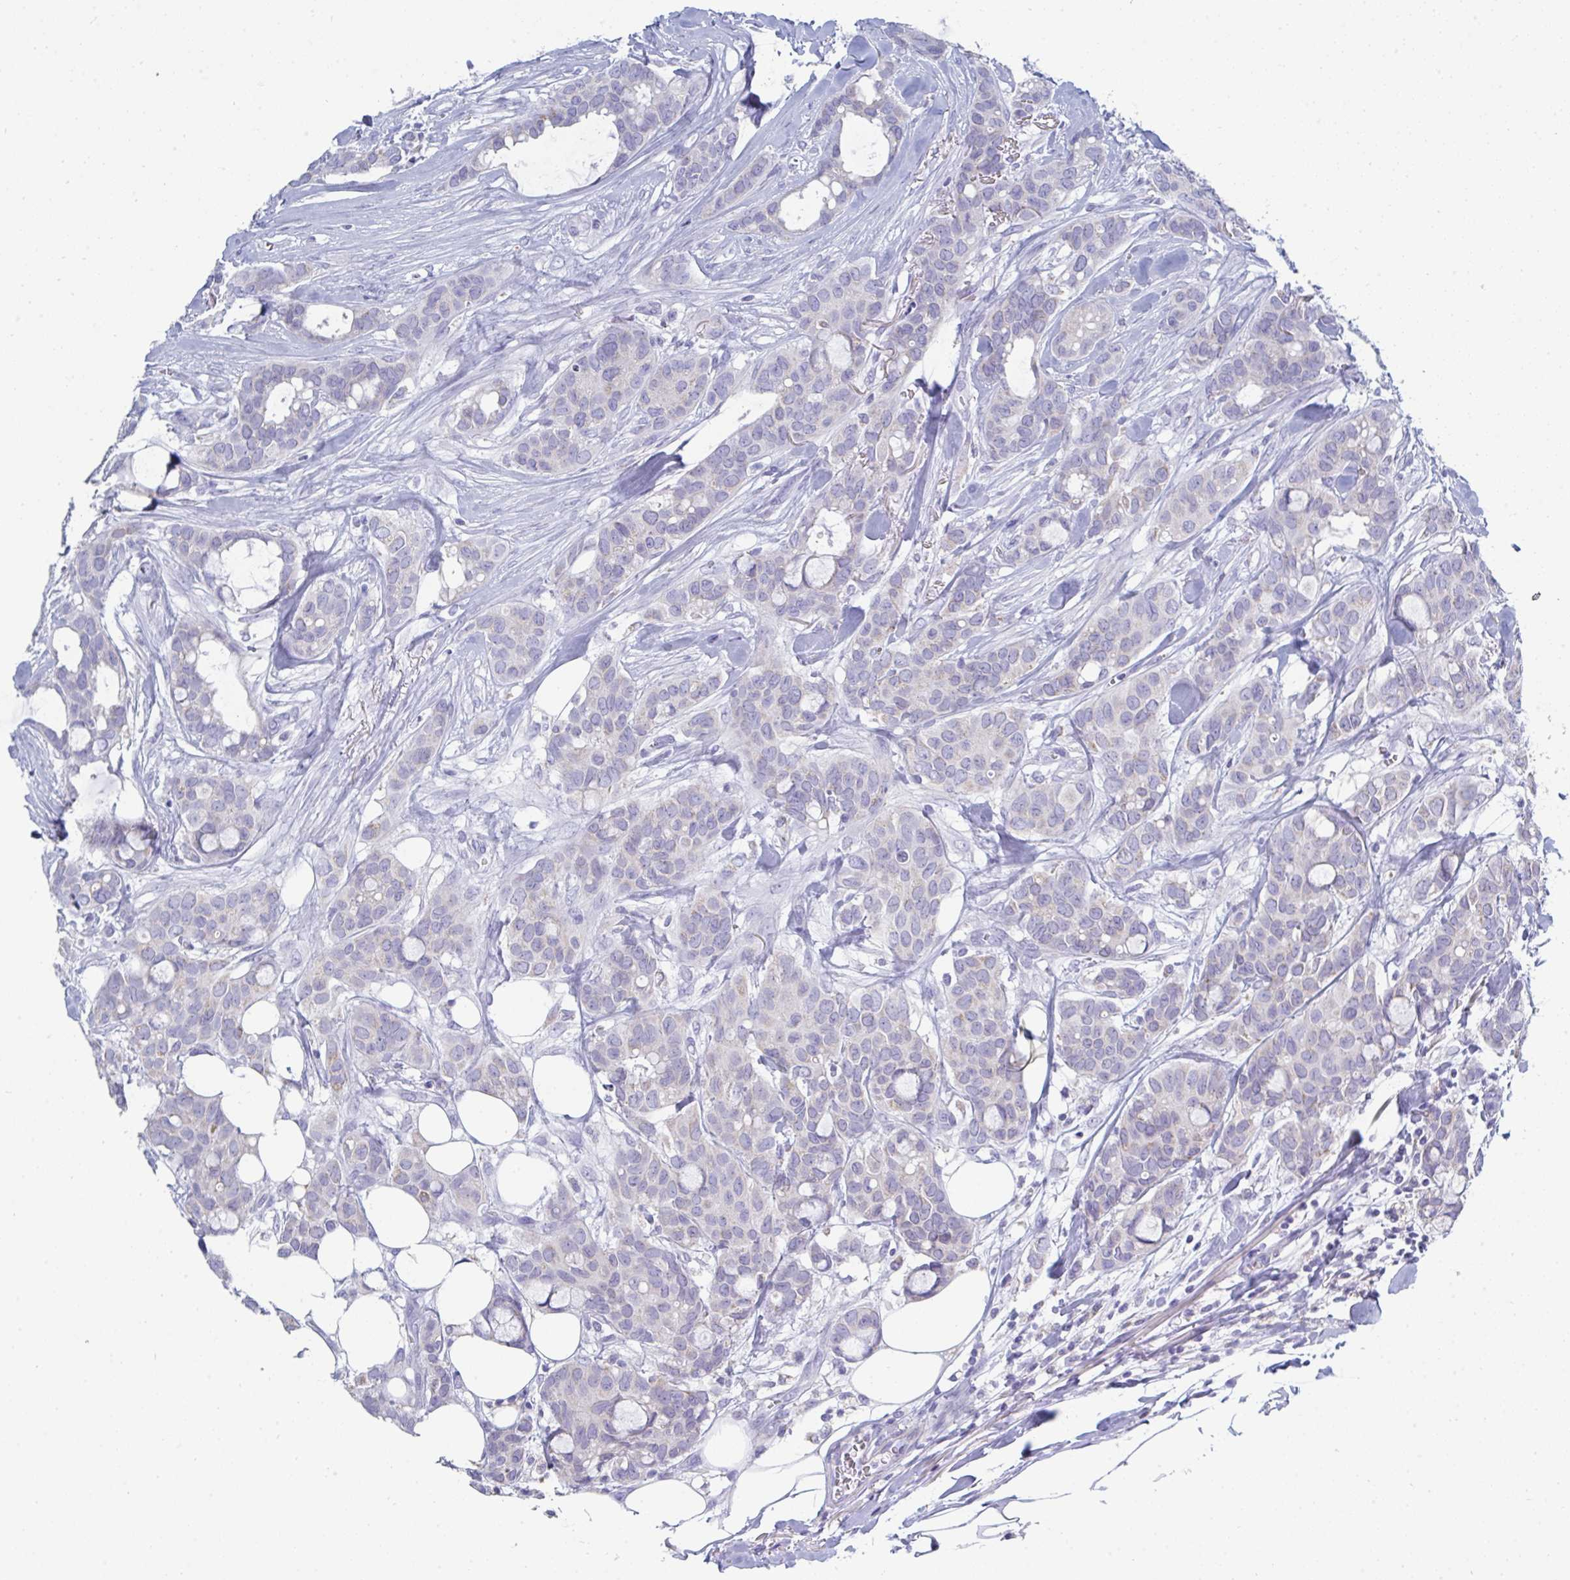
{"staining": {"intensity": "negative", "quantity": "none", "location": "none"}, "tissue": "breast cancer", "cell_type": "Tumor cells", "image_type": "cancer", "snomed": [{"axis": "morphology", "description": "Duct carcinoma"}, {"axis": "topography", "description": "Breast"}], "caption": "Breast infiltrating ductal carcinoma was stained to show a protein in brown. There is no significant positivity in tumor cells.", "gene": "MGAM2", "patient": {"sex": "female", "age": 84}}